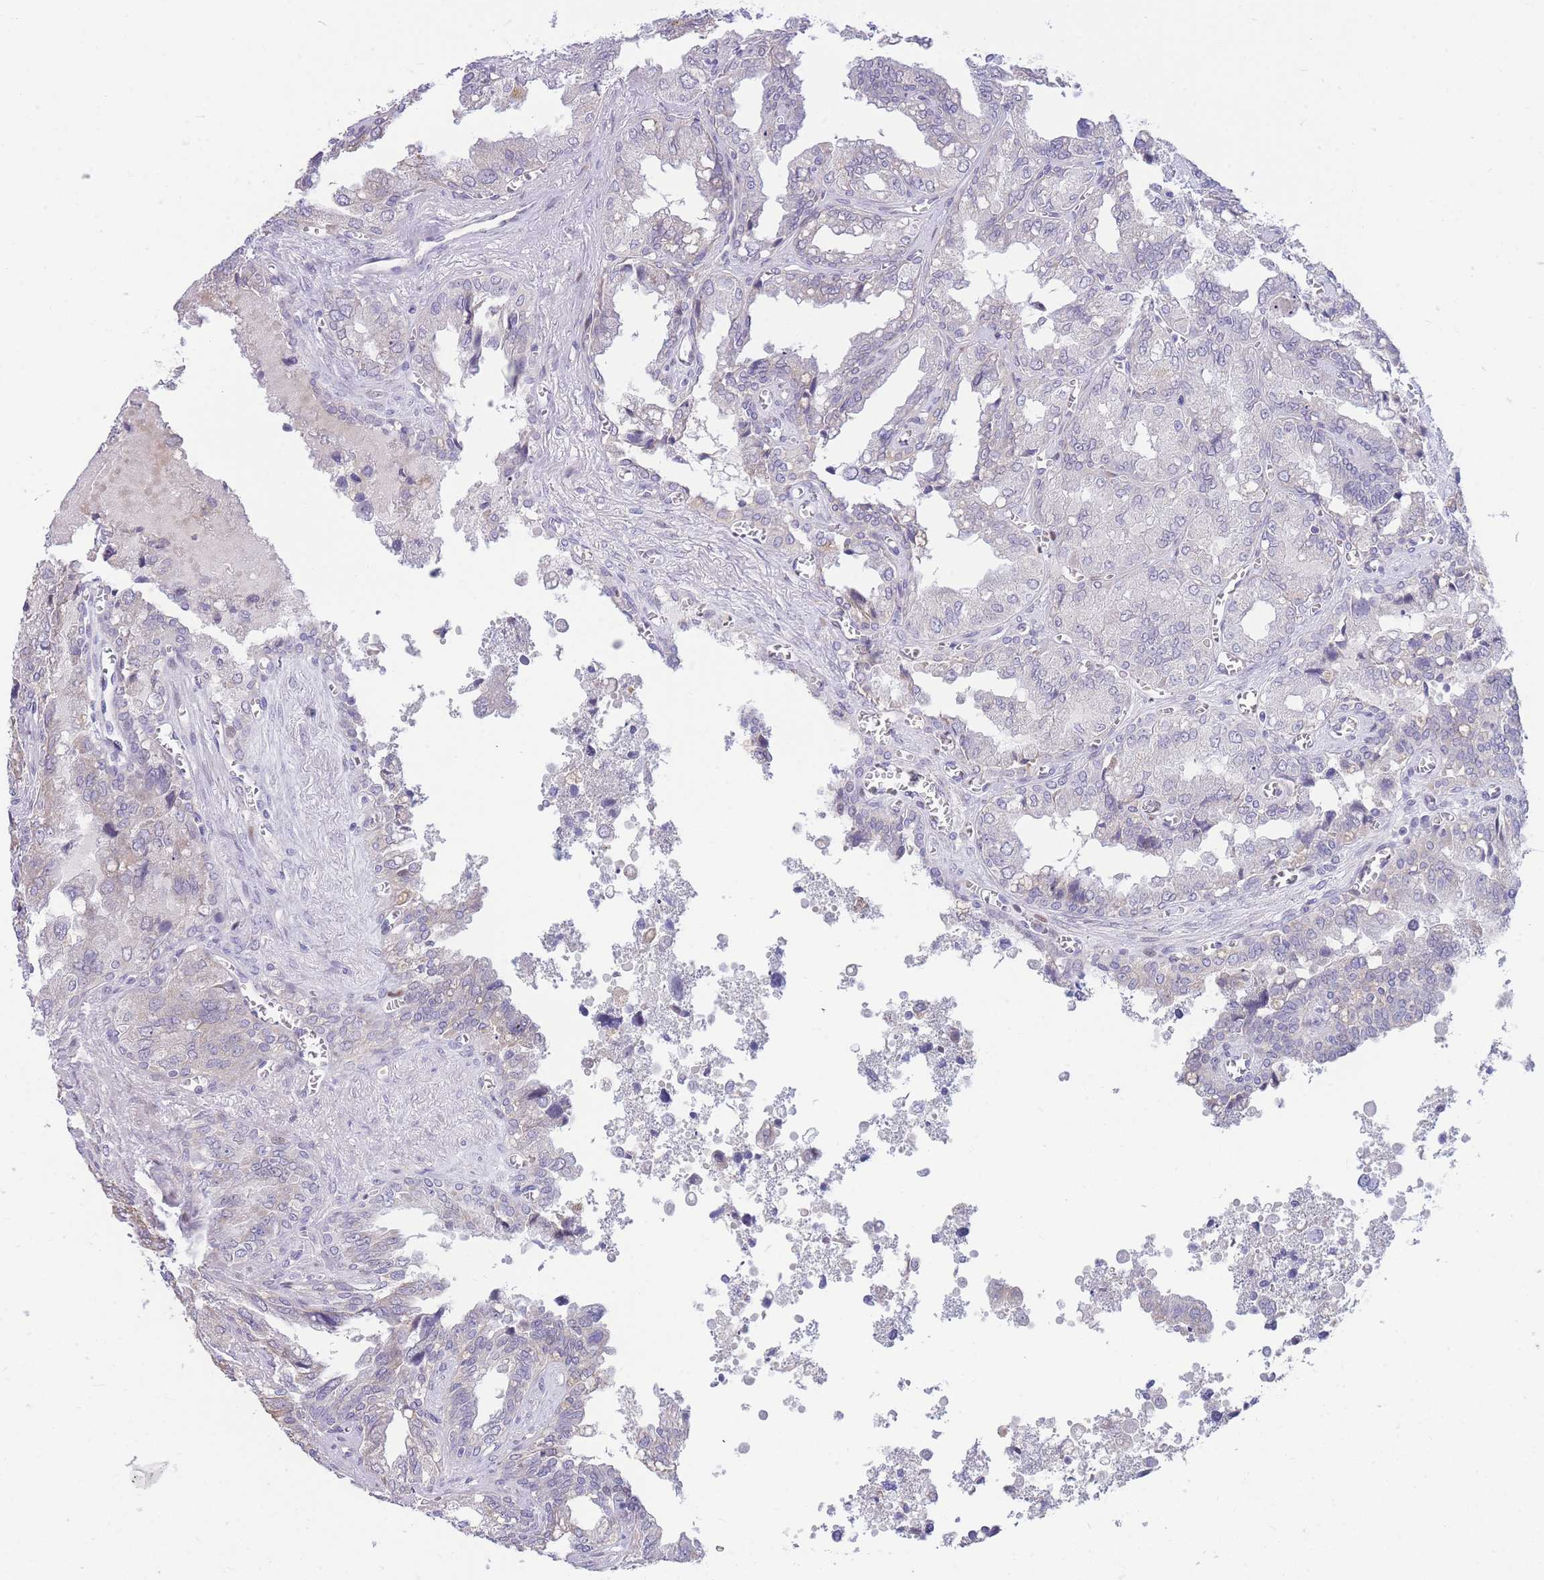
{"staining": {"intensity": "weak", "quantity": "<25%", "location": "nuclear"}, "tissue": "seminal vesicle", "cell_type": "Glandular cells", "image_type": "normal", "snomed": [{"axis": "morphology", "description": "Normal tissue, NOS"}, {"axis": "topography", "description": "Seminal veicle"}], "caption": "A micrograph of human seminal vesicle is negative for staining in glandular cells. (Stains: DAB immunohistochemistry with hematoxylin counter stain, Microscopy: brightfield microscopy at high magnification).", "gene": "SHCBP1", "patient": {"sex": "male", "age": 67}}